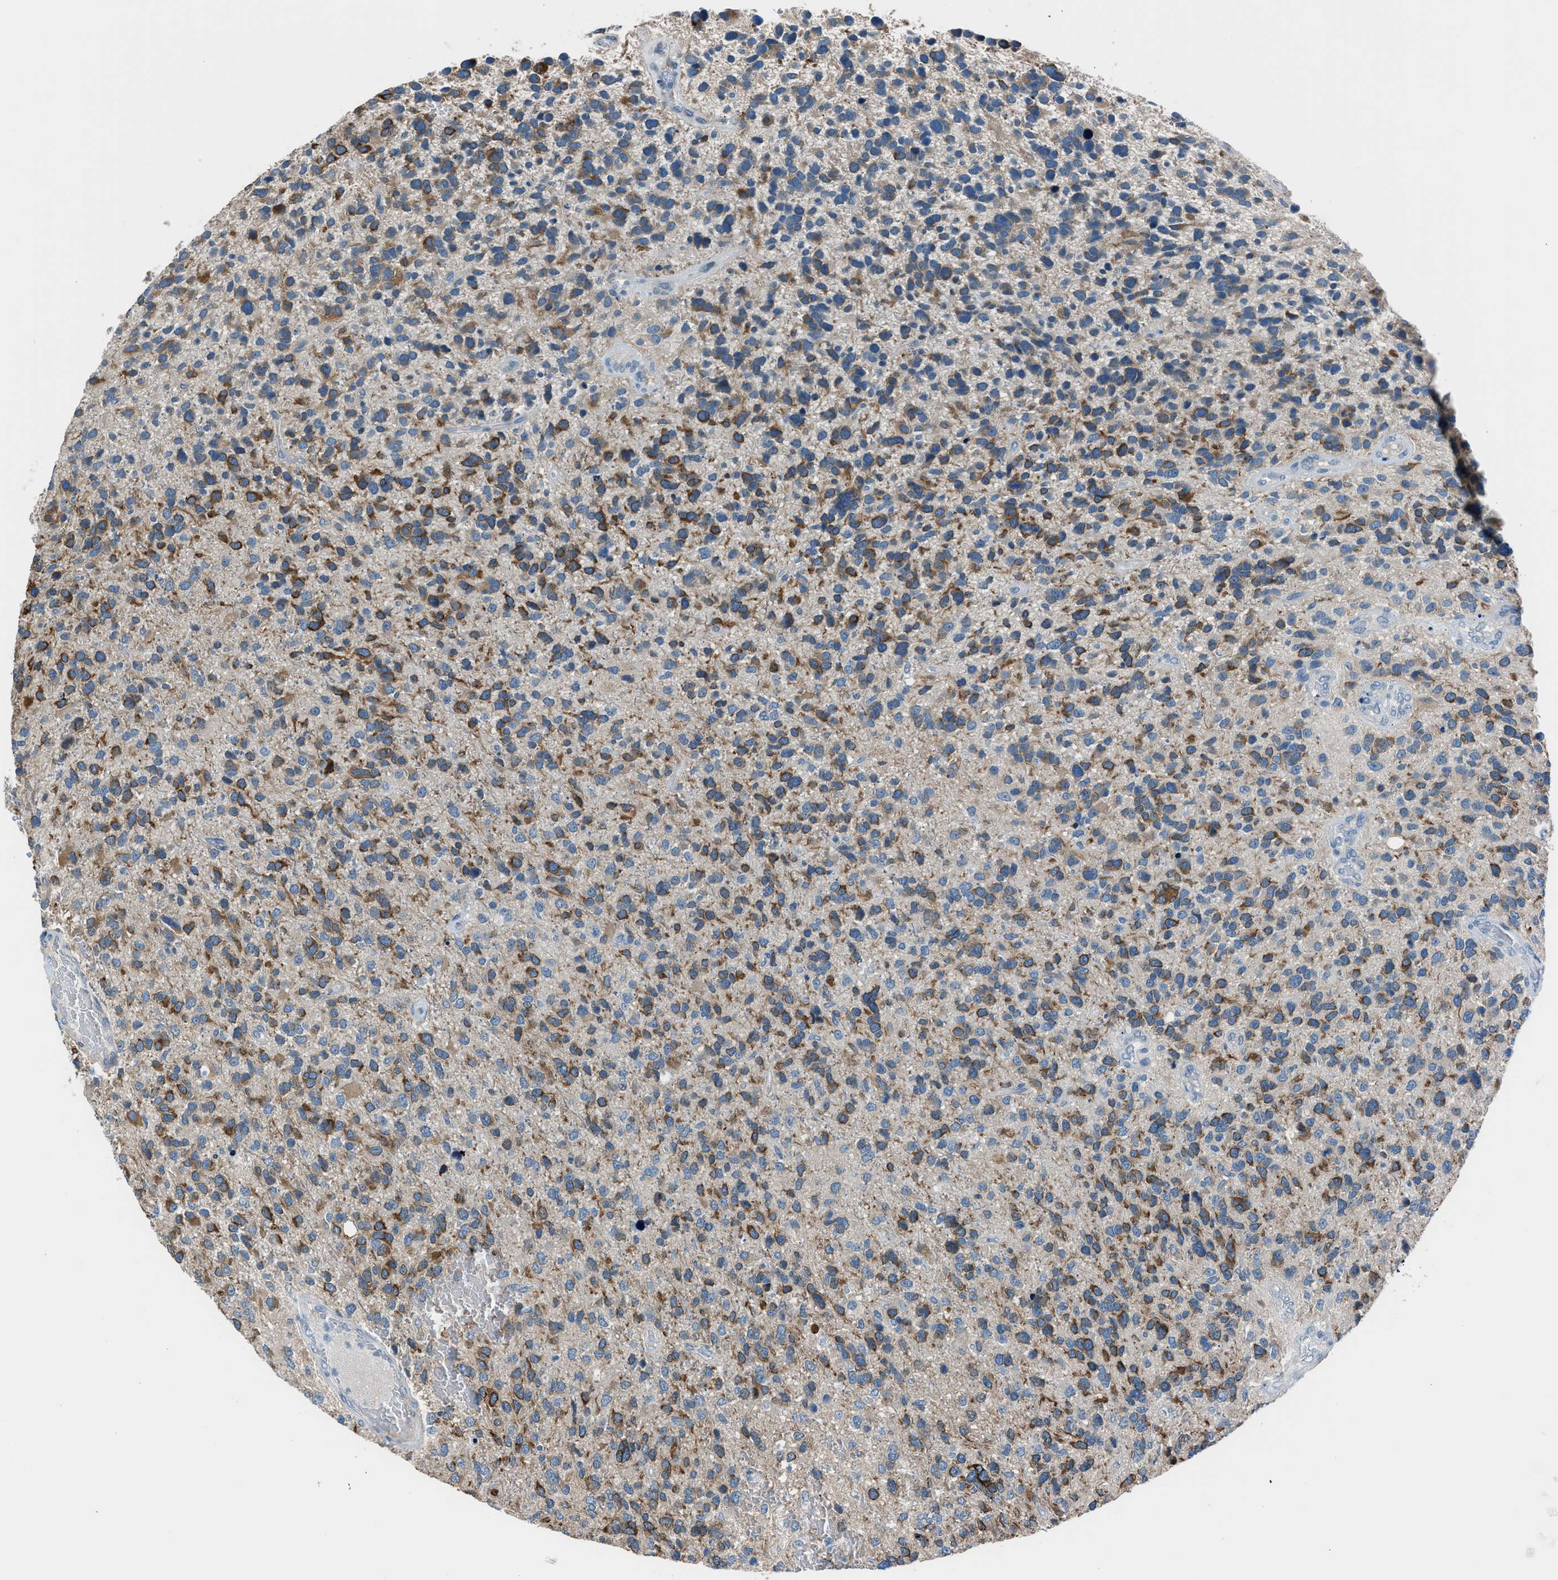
{"staining": {"intensity": "moderate", "quantity": "25%-75%", "location": "cytoplasmic/membranous"}, "tissue": "glioma", "cell_type": "Tumor cells", "image_type": "cancer", "snomed": [{"axis": "morphology", "description": "Glioma, malignant, High grade"}, {"axis": "topography", "description": "Brain"}], "caption": "About 25%-75% of tumor cells in malignant glioma (high-grade) reveal moderate cytoplasmic/membranous protein positivity as visualized by brown immunohistochemical staining.", "gene": "RNF41", "patient": {"sex": "female", "age": 58}}